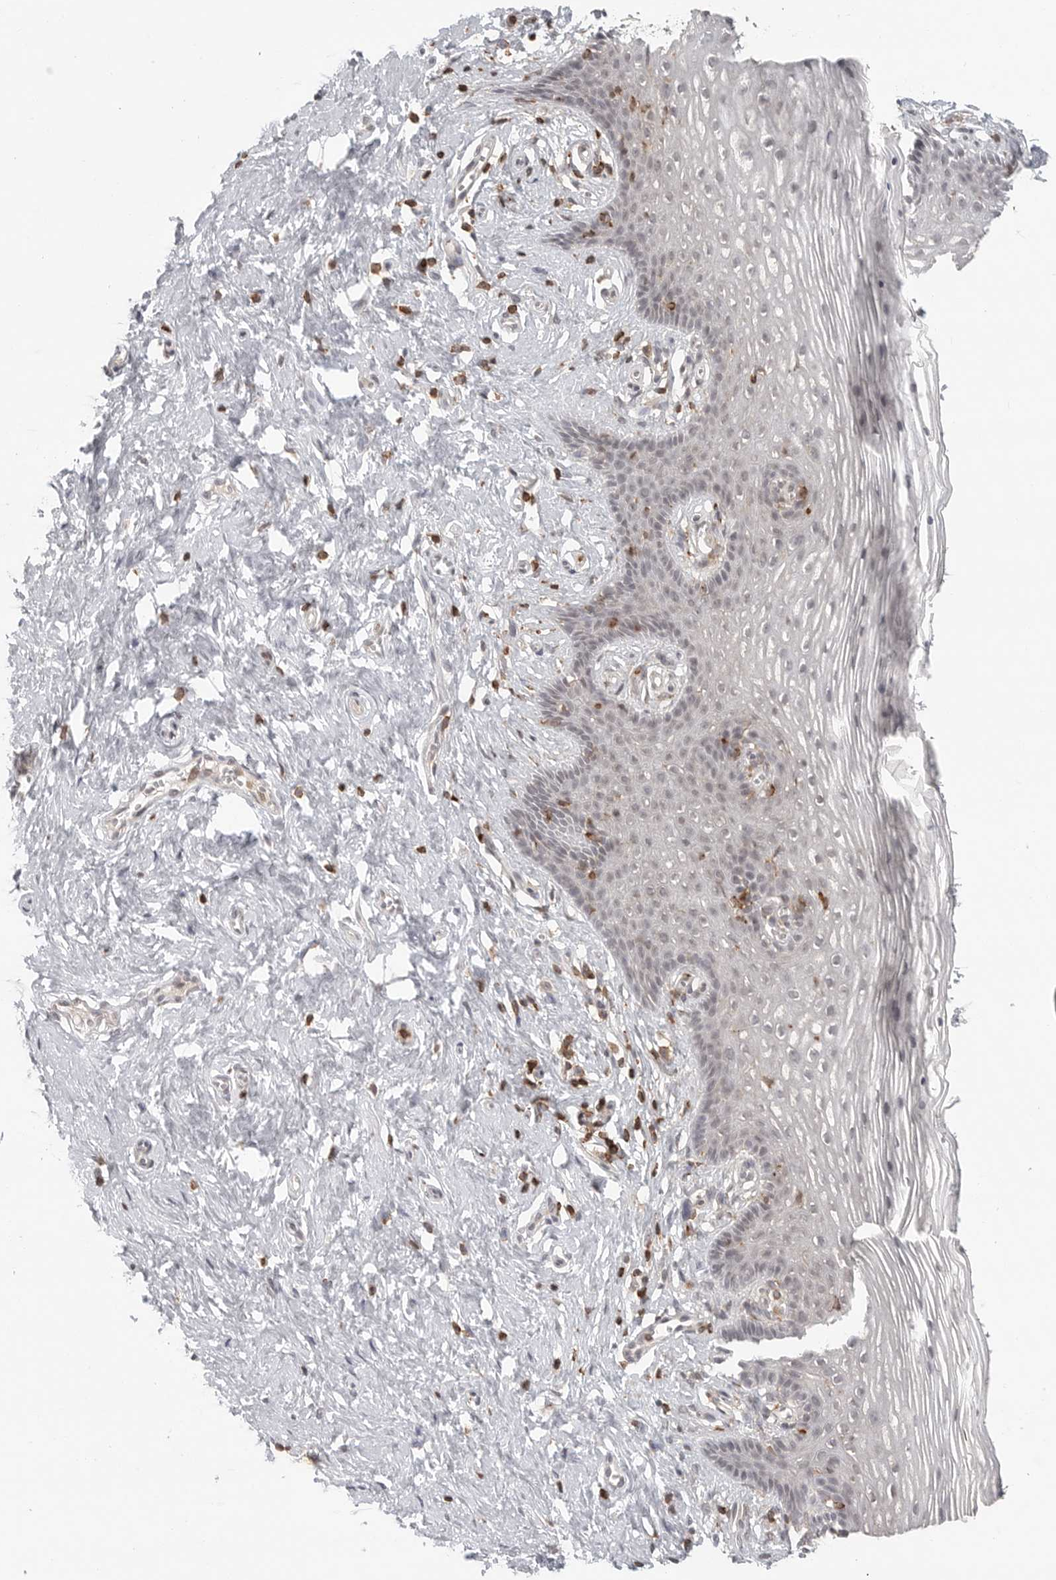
{"staining": {"intensity": "negative", "quantity": "none", "location": "none"}, "tissue": "vagina", "cell_type": "Squamous epithelial cells", "image_type": "normal", "snomed": [{"axis": "morphology", "description": "Normal tissue, NOS"}, {"axis": "topography", "description": "Vagina"}], "caption": "The immunohistochemistry photomicrograph has no significant positivity in squamous epithelial cells of vagina. (DAB IHC with hematoxylin counter stain).", "gene": "SH3KBP1", "patient": {"sex": "female", "age": 32}}